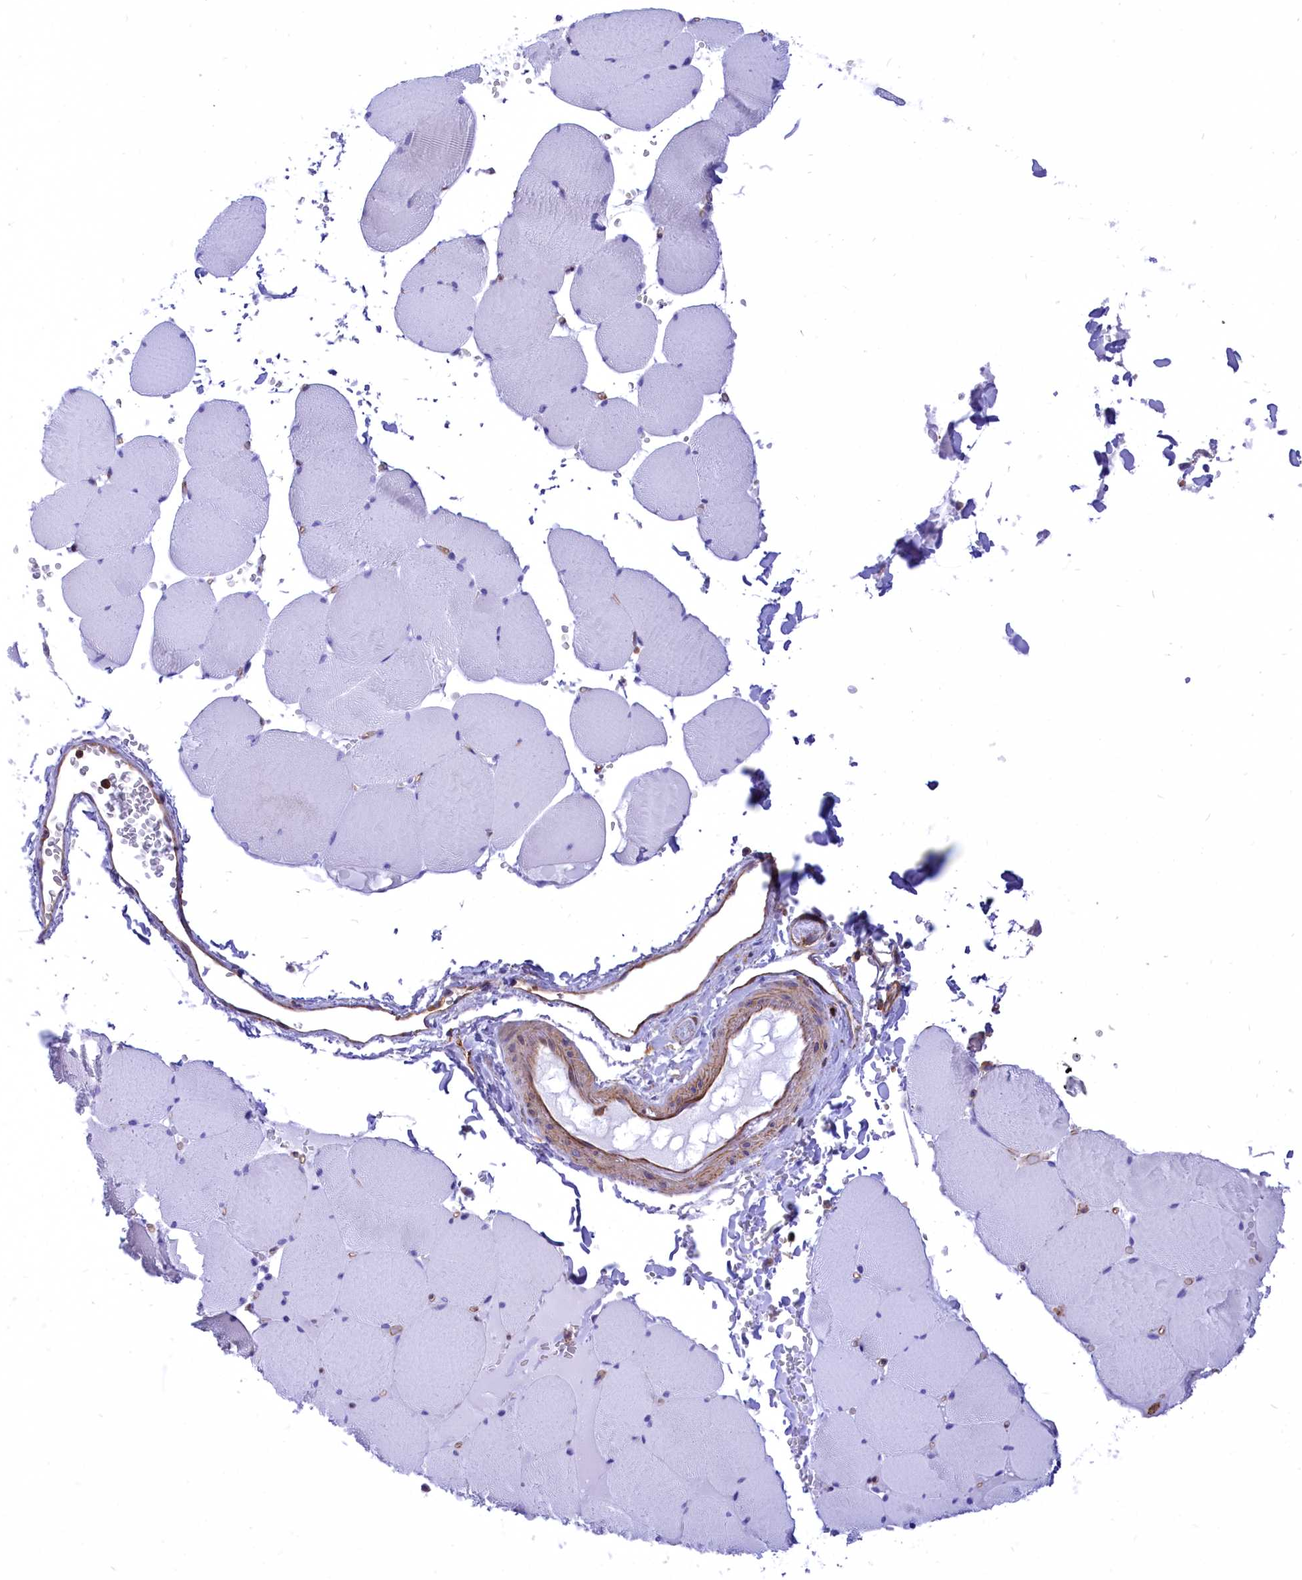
{"staining": {"intensity": "negative", "quantity": "none", "location": "none"}, "tissue": "skeletal muscle", "cell_type": "Myocytes", "image_type": "normal", "snomed": [{"axis": "morphology", "description": "Normal tissue, NOS"}, {"axis": "topography", "description": "Skeletal muscle"}, {"axis": "topography", "description": "Head-Neck"}], "caption": "IHC of benign human skeletal muscle displays no expression in myocytes. (DAB (3,3'-diaminobenzidine) immunohistochemistry with hematoxylin counter stain).", "gene": "SEPTIN9", "patient": {"sex": "male", "age": 66}}